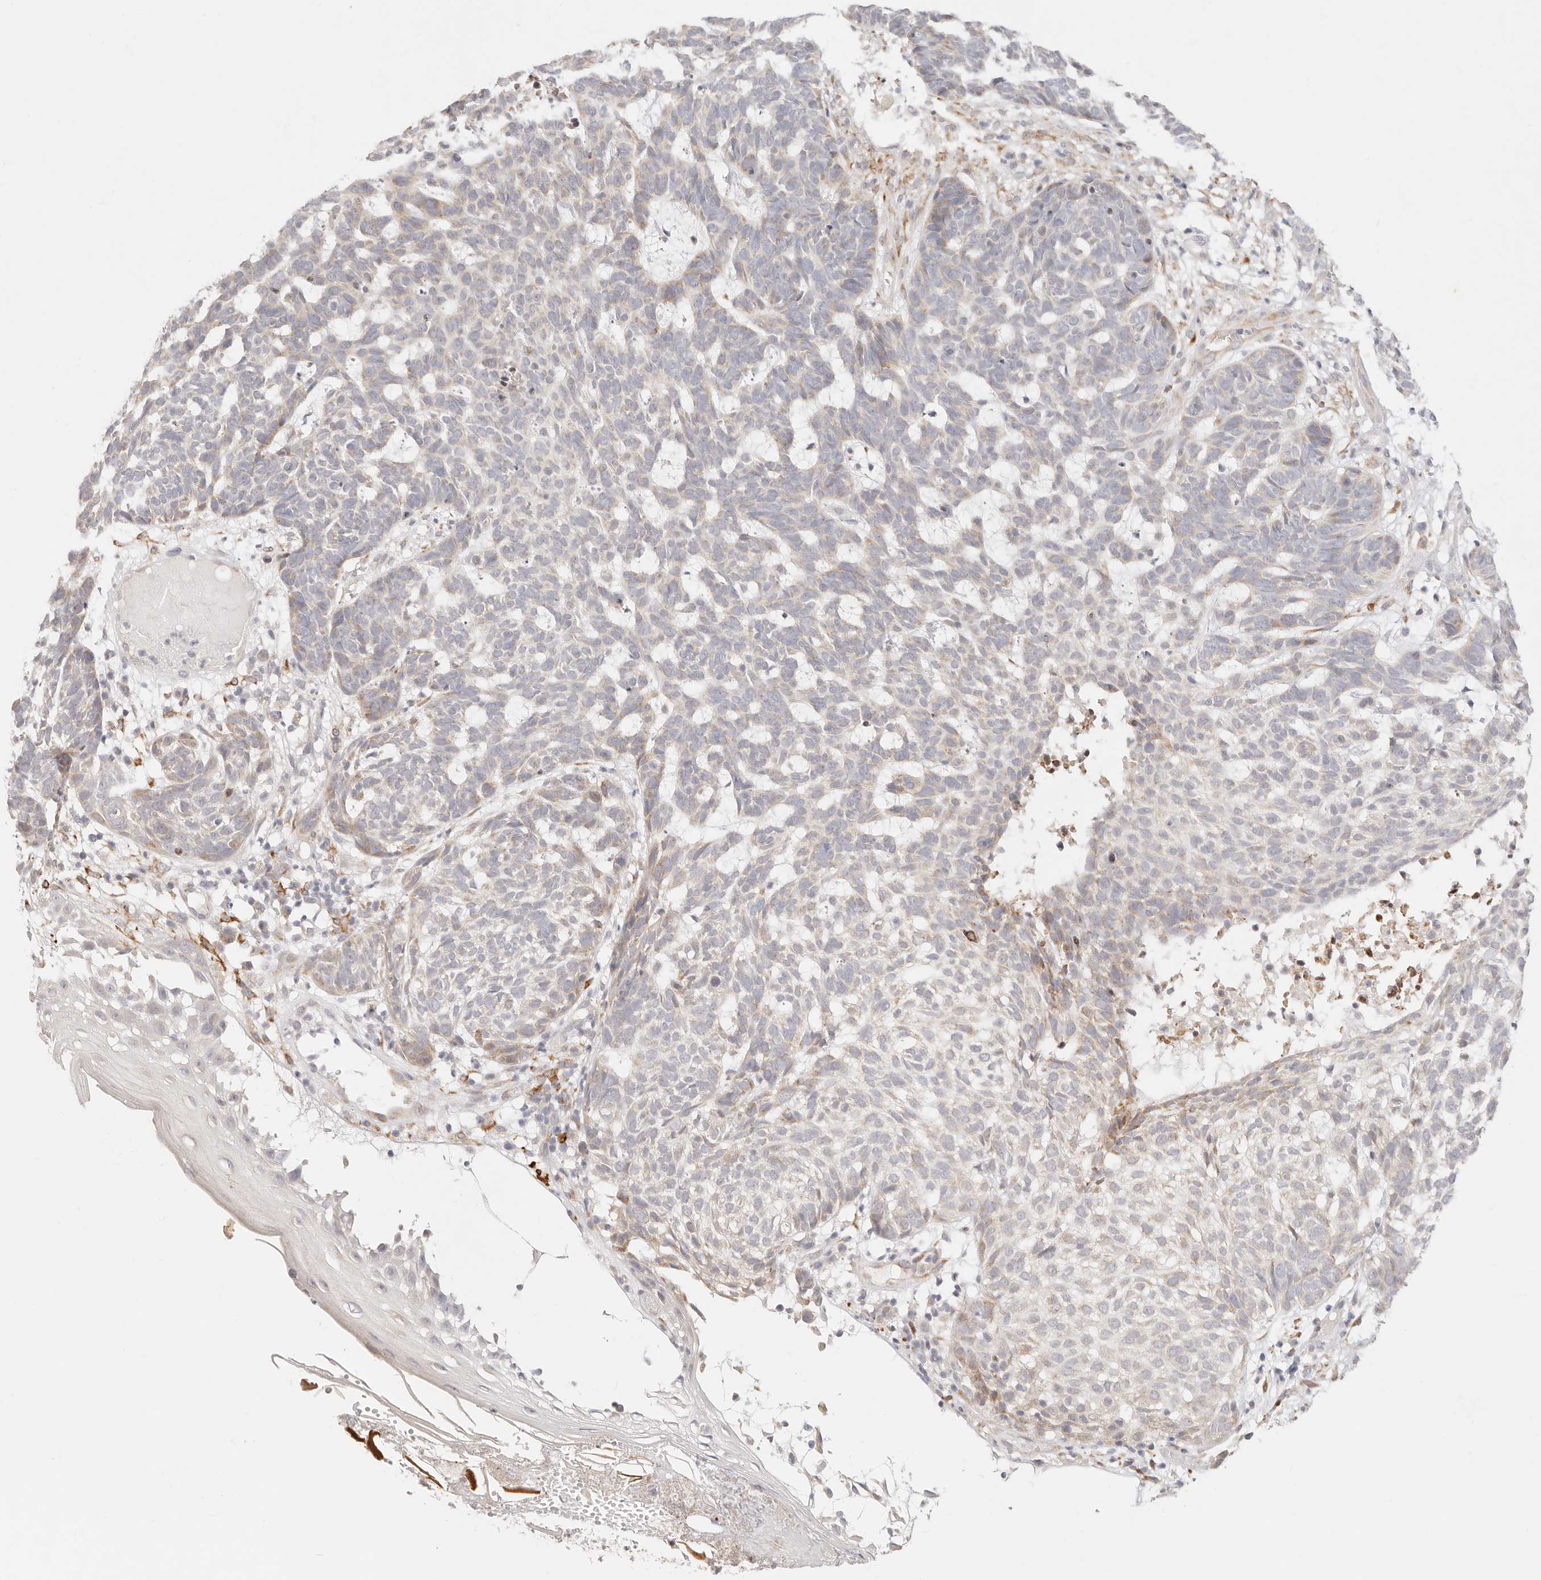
{"staining": {"intensity": "weak", "quantity": "<25%", "location": "cytoplasmic/membranous"}, "tissue": "skin cancer", "cell_type": "Tumor cells", "image_type": "cancer", "snomed": [{"axis": "morphology", "description": "Basal cell carcinoma"}, {"axis": "topography", "description": "Skin"}], "caption": "Immunohistochemistry micrograph of human skin basal cell carcinoma stained for a protein (brown), which exhibits no staining in tumor cells.", "gene": "GPR156", "patient": {"sex": "male", "age": 85}}